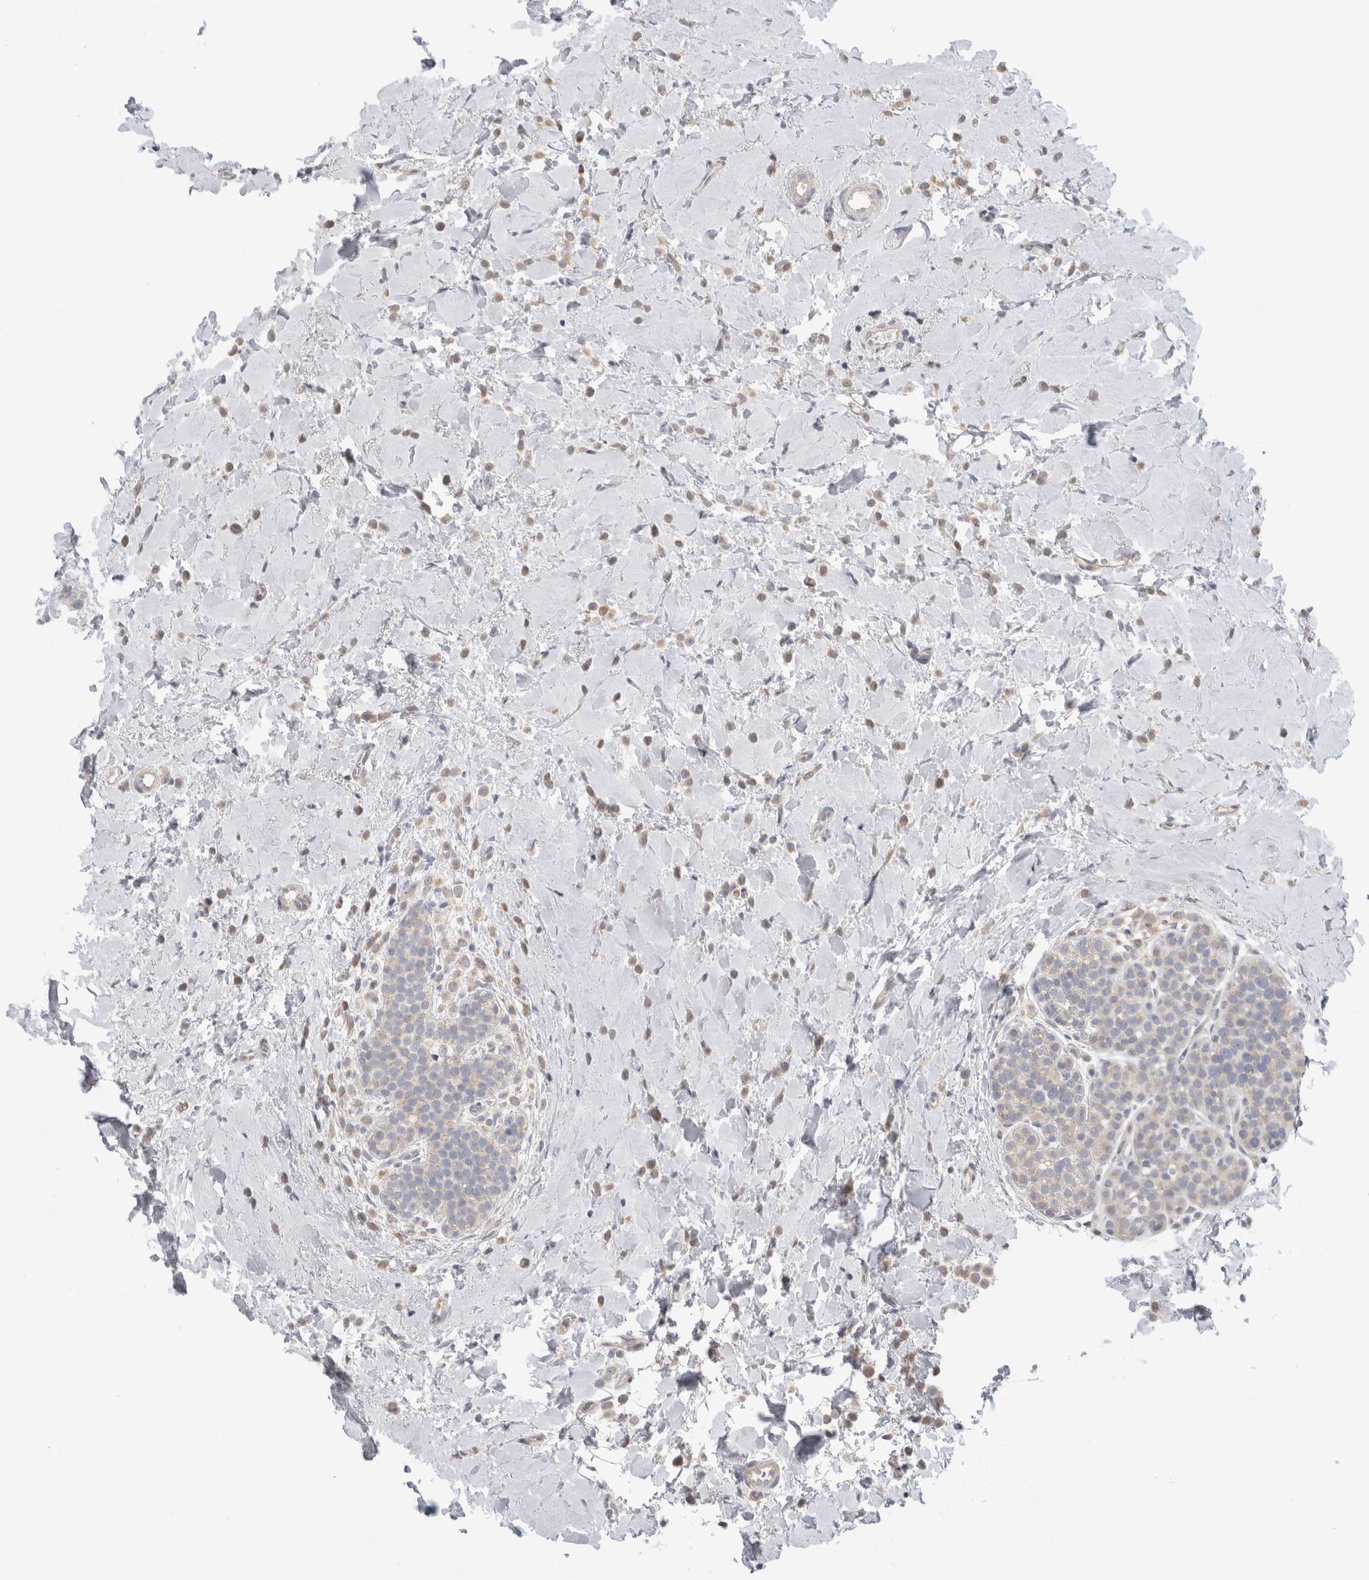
{"staining": {"intensity": "weak", "quantity": "25%-75%", "location": "cytoplasmic/membranous"}, "tissue": "breast cancer", "cell_type": "Tumor cells", "image_type": "cancer", "snomed": [{"axis": "morphology", "description": "Normal tissue, NOS"}, {"axis": "morphology", "description": "Lobular carcinoma"}, {"axis": "topography", "description": "Breast"}], "caption": "There is low levels of weak cytoplasmic/membranous staining in tumor cells of breast cancer (lobular carcinoma), as demonstrated by immunohistochemical staining (brown color).", "gene": "SYTL5", "patient": {"sex": "female", "age": 50}}